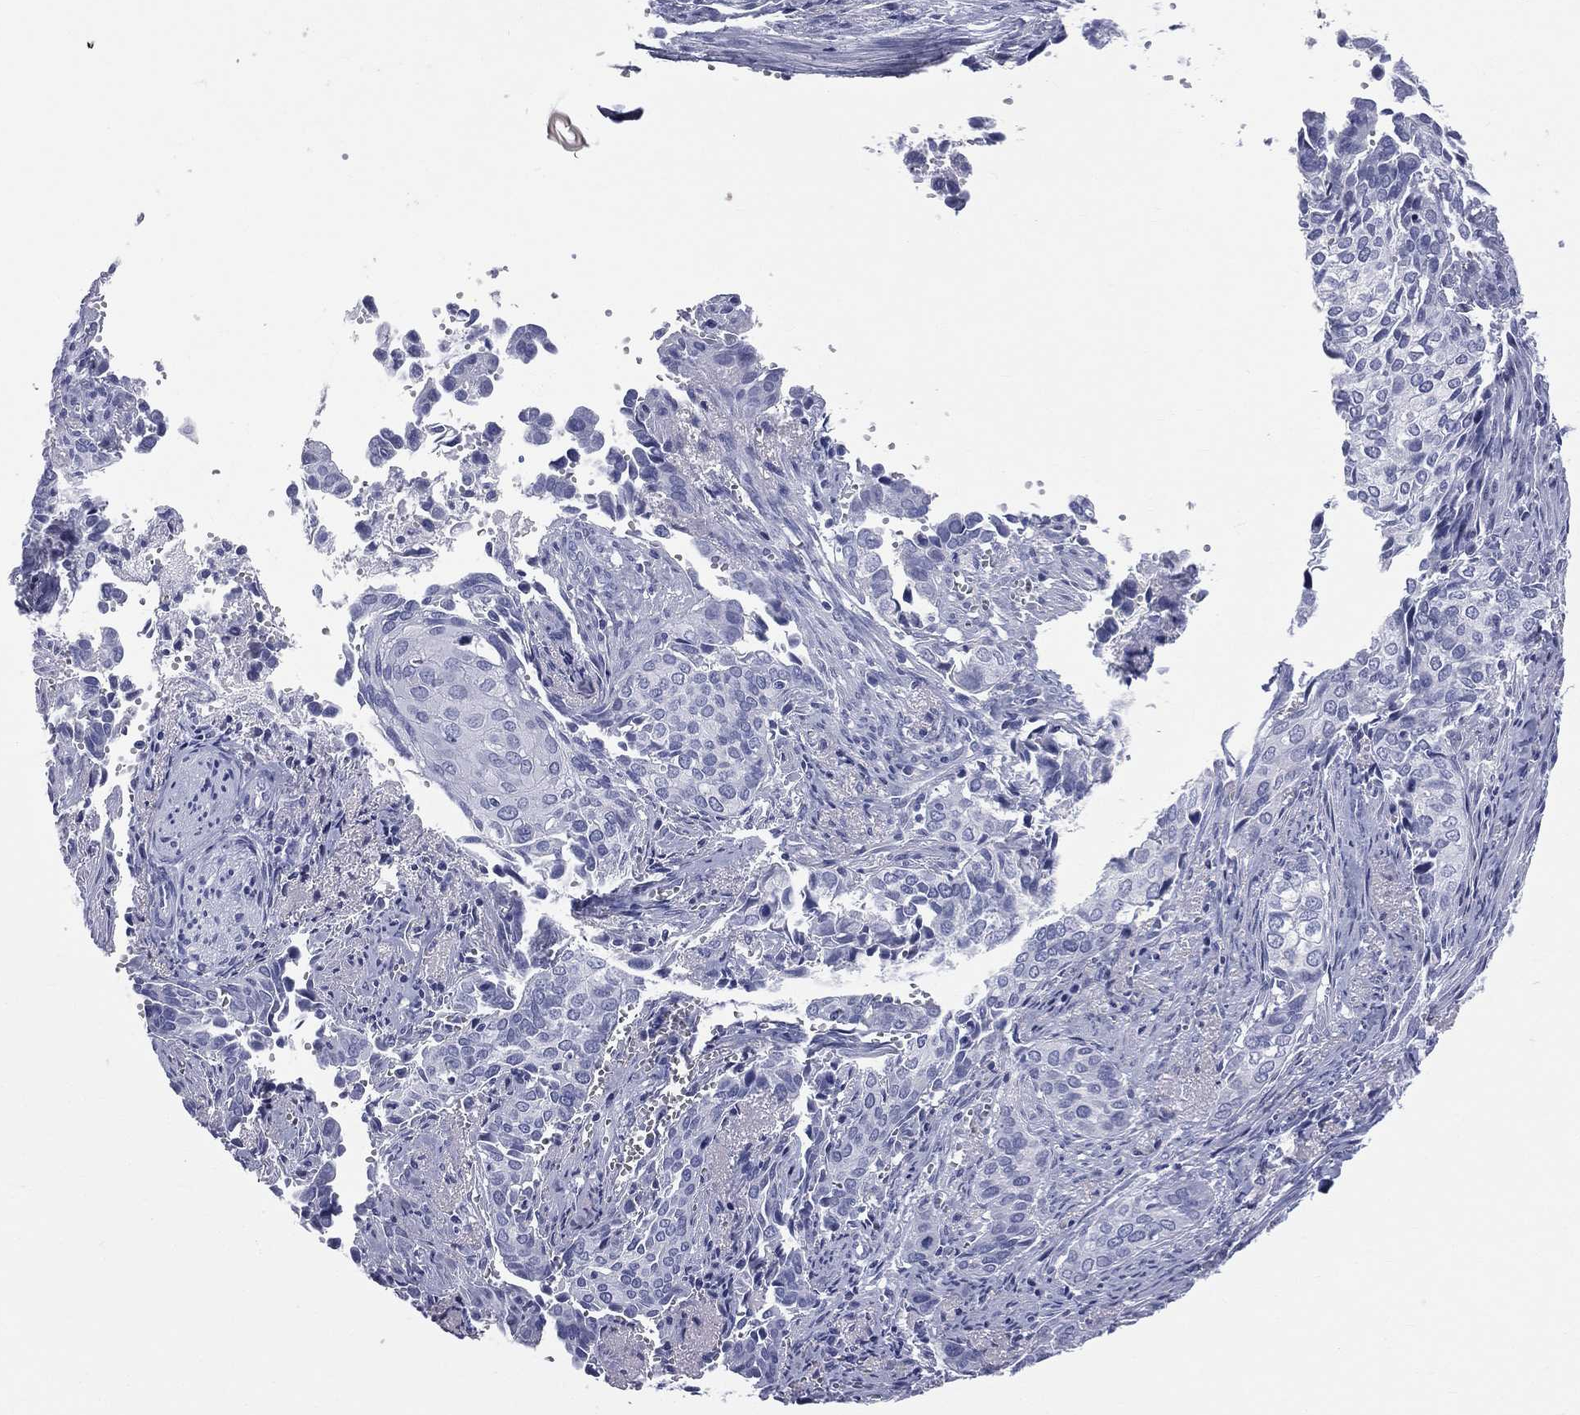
{"staining": {"intensity": "negative", "quantity": "none", "location": "none"}, "tissue": "cervical cancer", "cell_type": "Tumor cells", "image_type": "cancer", "snomed": [{"axis": "morphology", "description": "Squamous cell carcinoma, NOS"}, {"axis": "topography", "description": "Cervix"}], "caption": "A photomicrograph of human cervical cancer (squamous cell carcinoma) is negative for staining in tumor cells.", "gene": "MLN", "patient": {"sex": "female", "age": 29}}